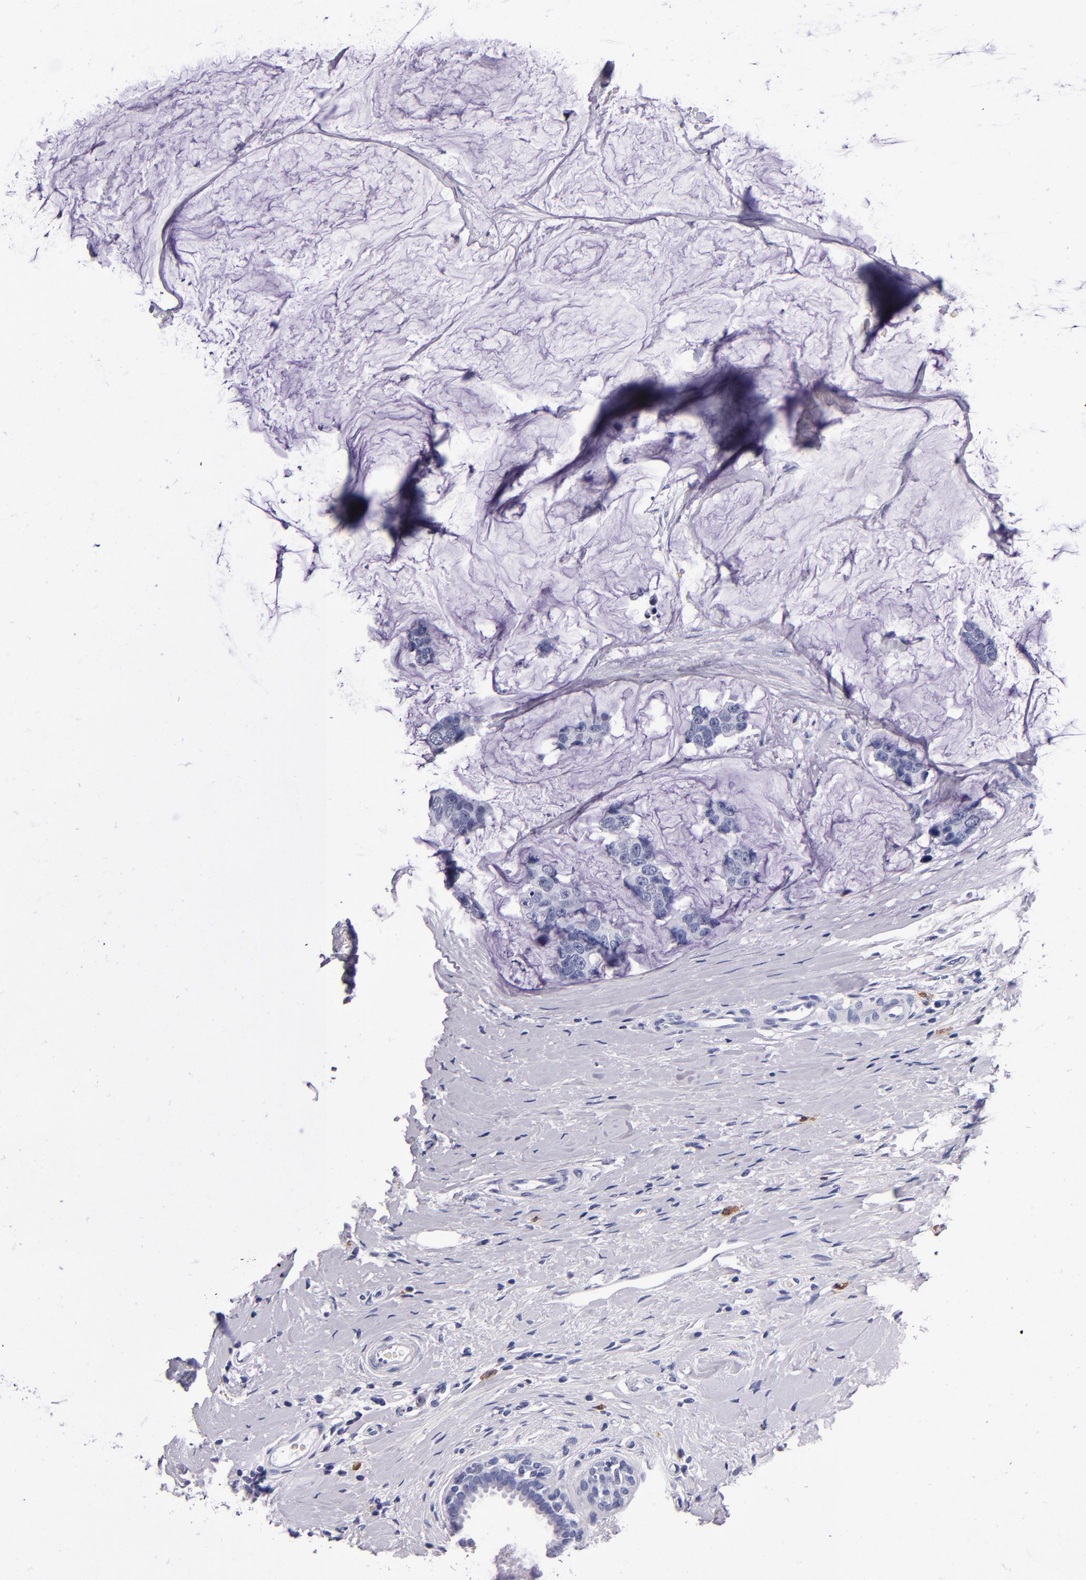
{"staining": {"intensity": "negative", "quantity": "none", "location": "none"}, "tissue": "breast cancer", "cell_type": "Tumor cells", "image_type": "cancer", "snomed": [{"axis": "morphology", "description": "Normal tissue, NOS"}, {"axis": "morphology", "description": "Duct carcinoma"}, {"axis": "topography", "description": "Breast"}], "caption": "The image reveals no significant staining in tumor cells of intraductal carcinoma (breast).", "gene": "S100A8", "patient": {"sex": "female", "age": 50}}